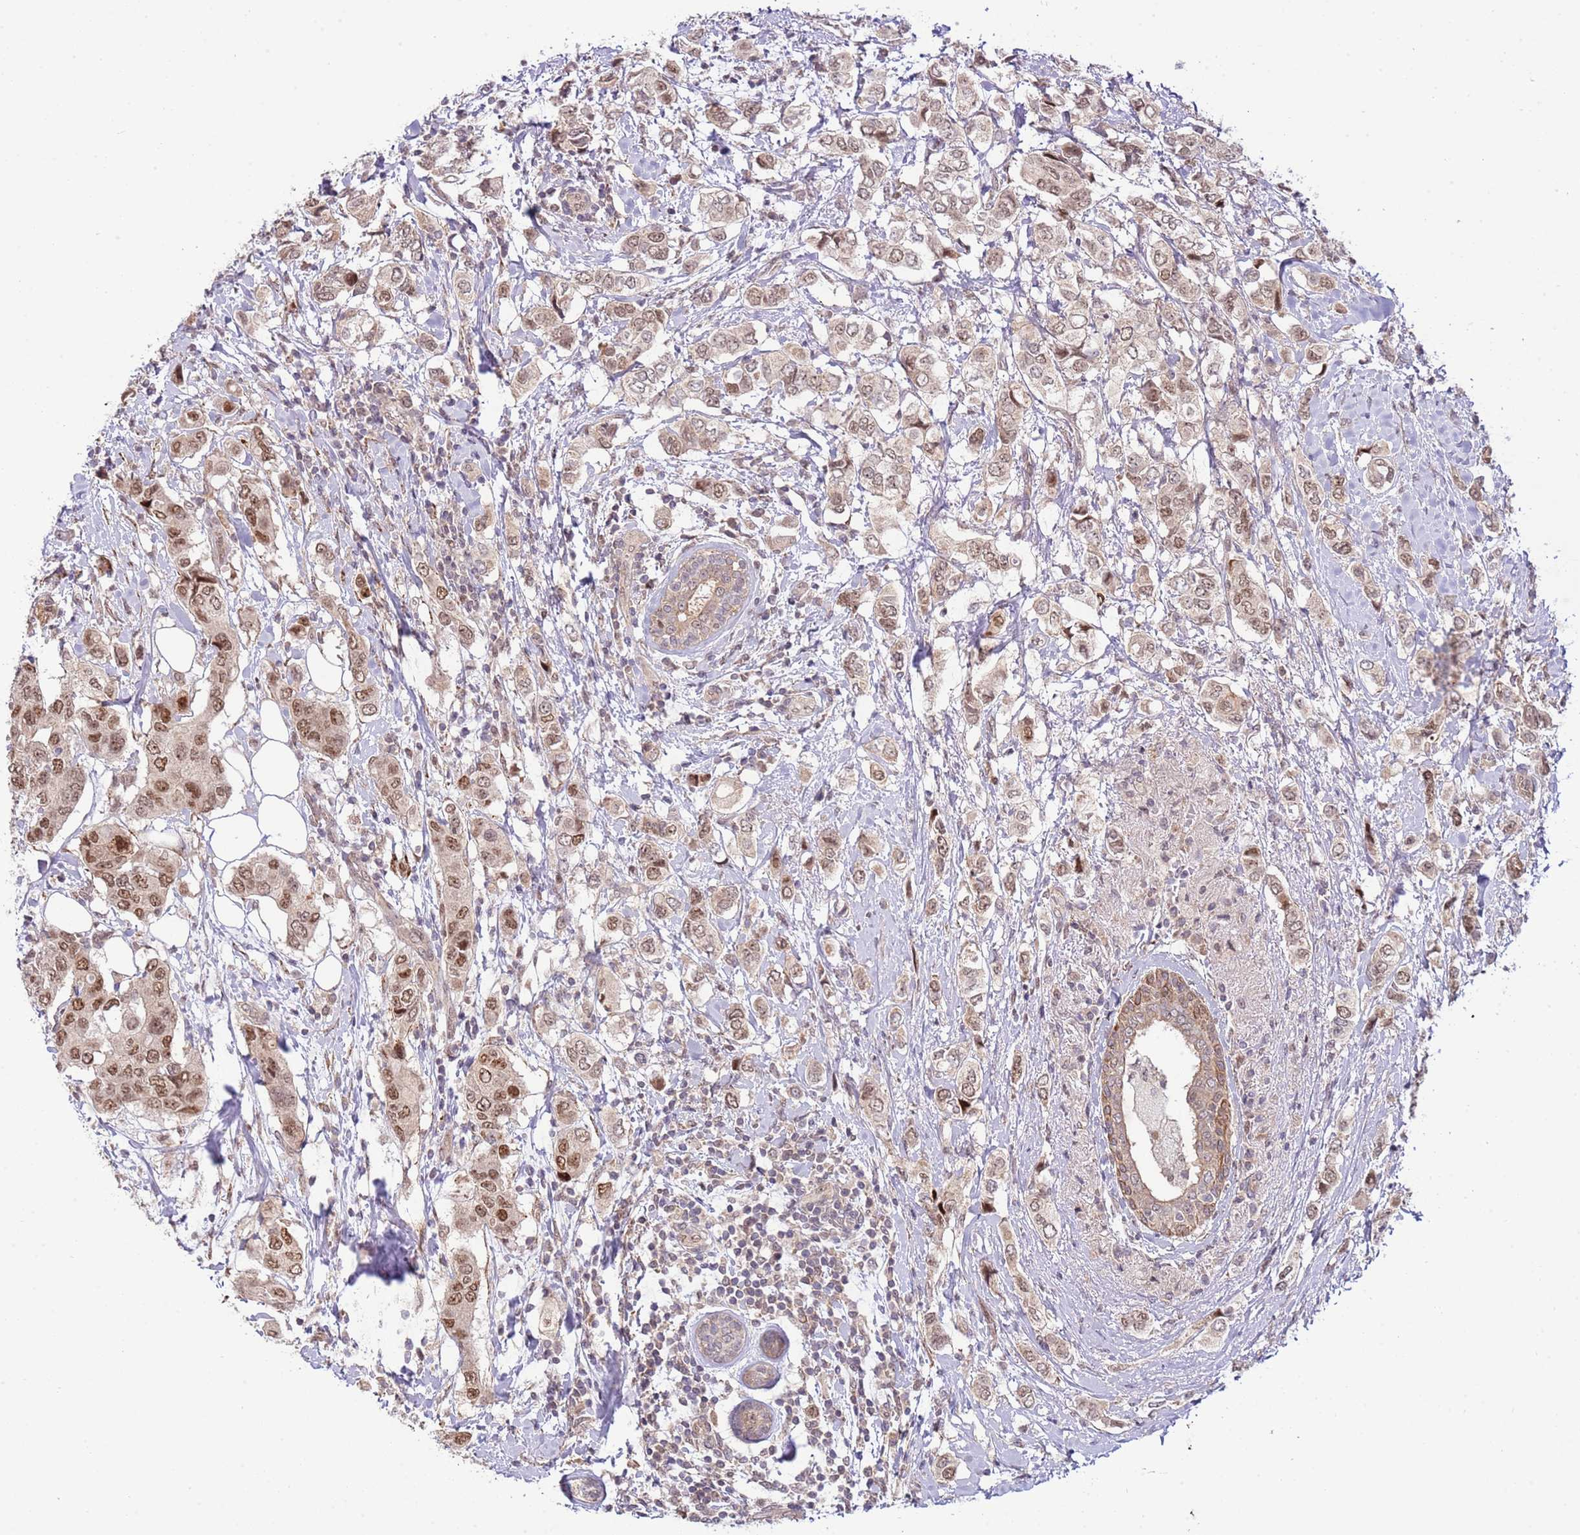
{"staining": {"intensity": "moderate", "quantity": ">75%", "location": "nuclear"}, "tissue": "breast cancer", "cell_type": "Tumor cells", "image_type": "cancer", "snomed": [{"axis": "morphology", "description": "Lobular carcinoma"}, {"axis": "topography", "description": "Breast"}], "caption": "Immunohistochemical staining of breast cancer demonstrates moderate nuclear protein expression in approximately >75% of tumor cells.", "gene": "CHD1", "patient": {"sex": "female", "age": 51}}